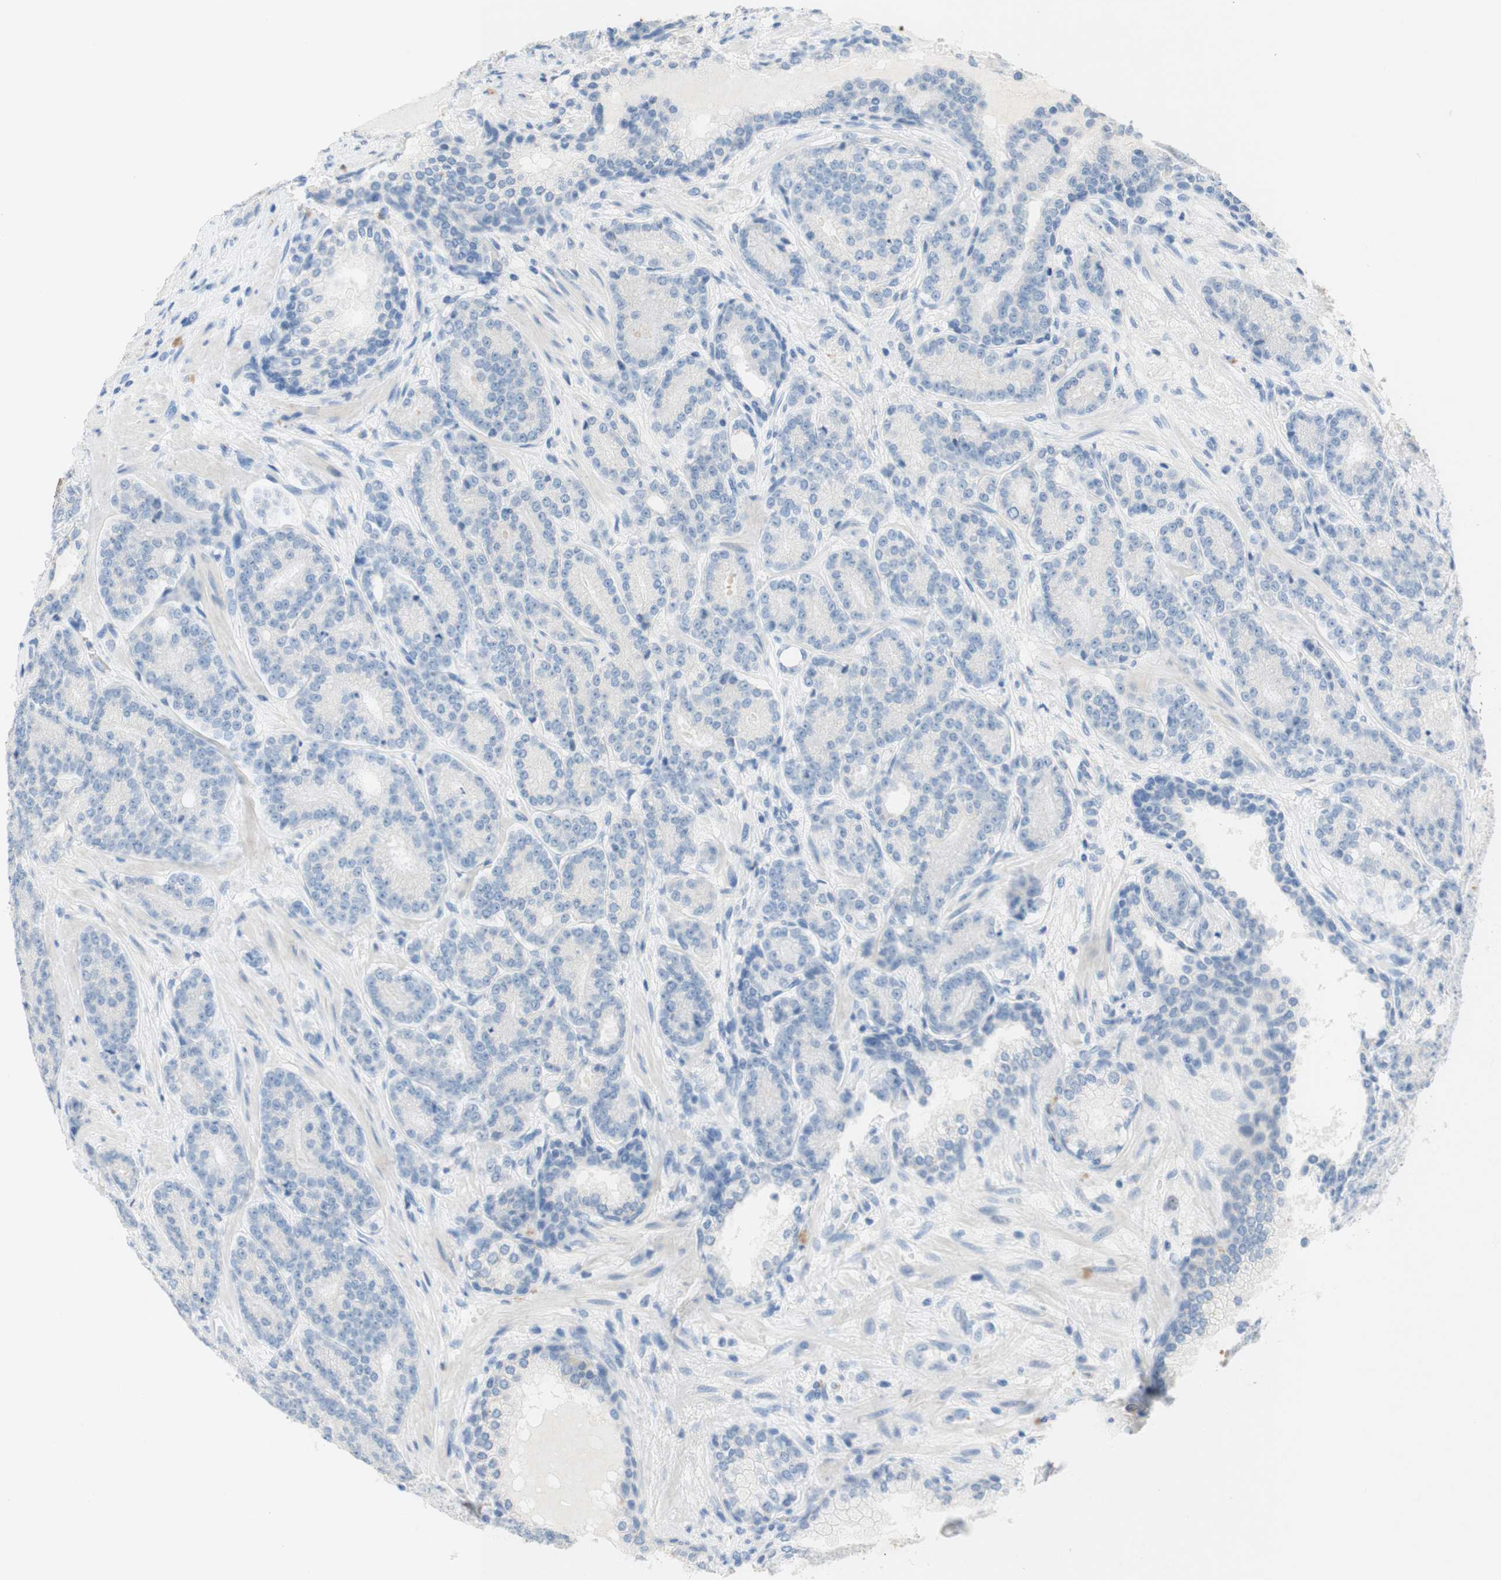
{"staining": {"intensity": "negative", "quantity": "none", "location": "none"}, "tissue": "prostate cancer", "cell_type": "Tumor cells", "image_type": "cancer", "snomed": [{"axis": "morphology", "description": "Adenocarcinoma, High grade"}, {"axis": "topography", "description": "Prostate"}], "caption": "Tumor cells show no significant protein positivity in adenocarcinoma (high-grade) (prostate).", "gene": "POLR2J3", "patient": {"sex": "male", "age": 61}}